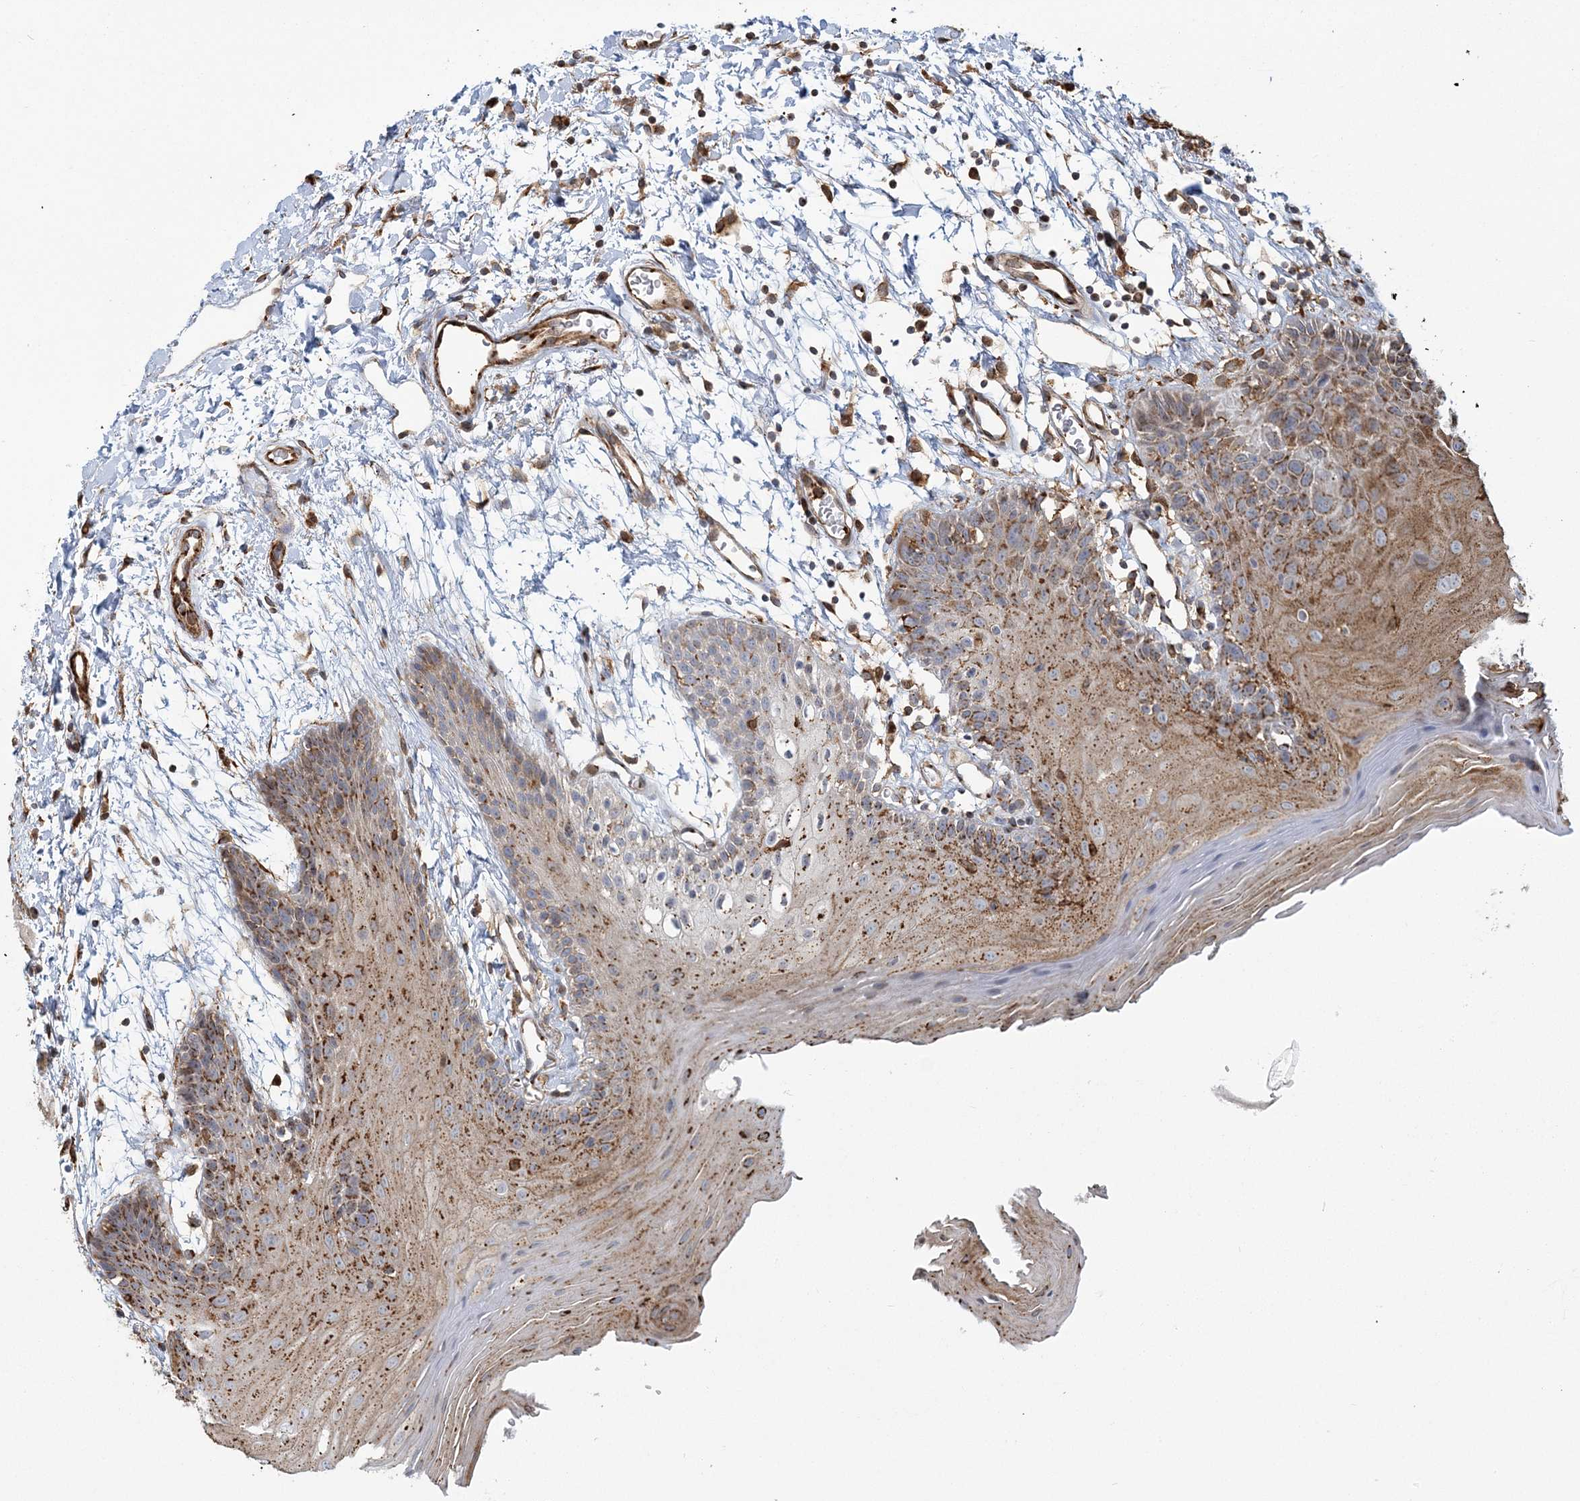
{"staining": {"intensity": "moderate", "quantity": ">75%", "location": "cytoplasmic/membranous"}, "tissue": "oral mucosa", "cell_type": "Squamous epithelial cells", "image_type": "normal", "snomed": [{"axis": "morphology", "description": "Normal tissue, NOS"}, {"axis": "topography", "description": "Skeletal muscle"}, {"axis": "topography", "description": "Oral tissue"}, {"axis": "topography", "description": "Salivary gland"}, {"axis": "topography", "description": "Peripheral nerve tissue"}], "caption": "IHC histopathology image of benign oral mucosa stained for a protein (brown), which reveals medium levels of moderate cytoplasmic/membranous staining in about >75% of squamous epithelial cells.", "gene": "TRAF3IP2", "patient": {"sex": "male", "age": 54}}